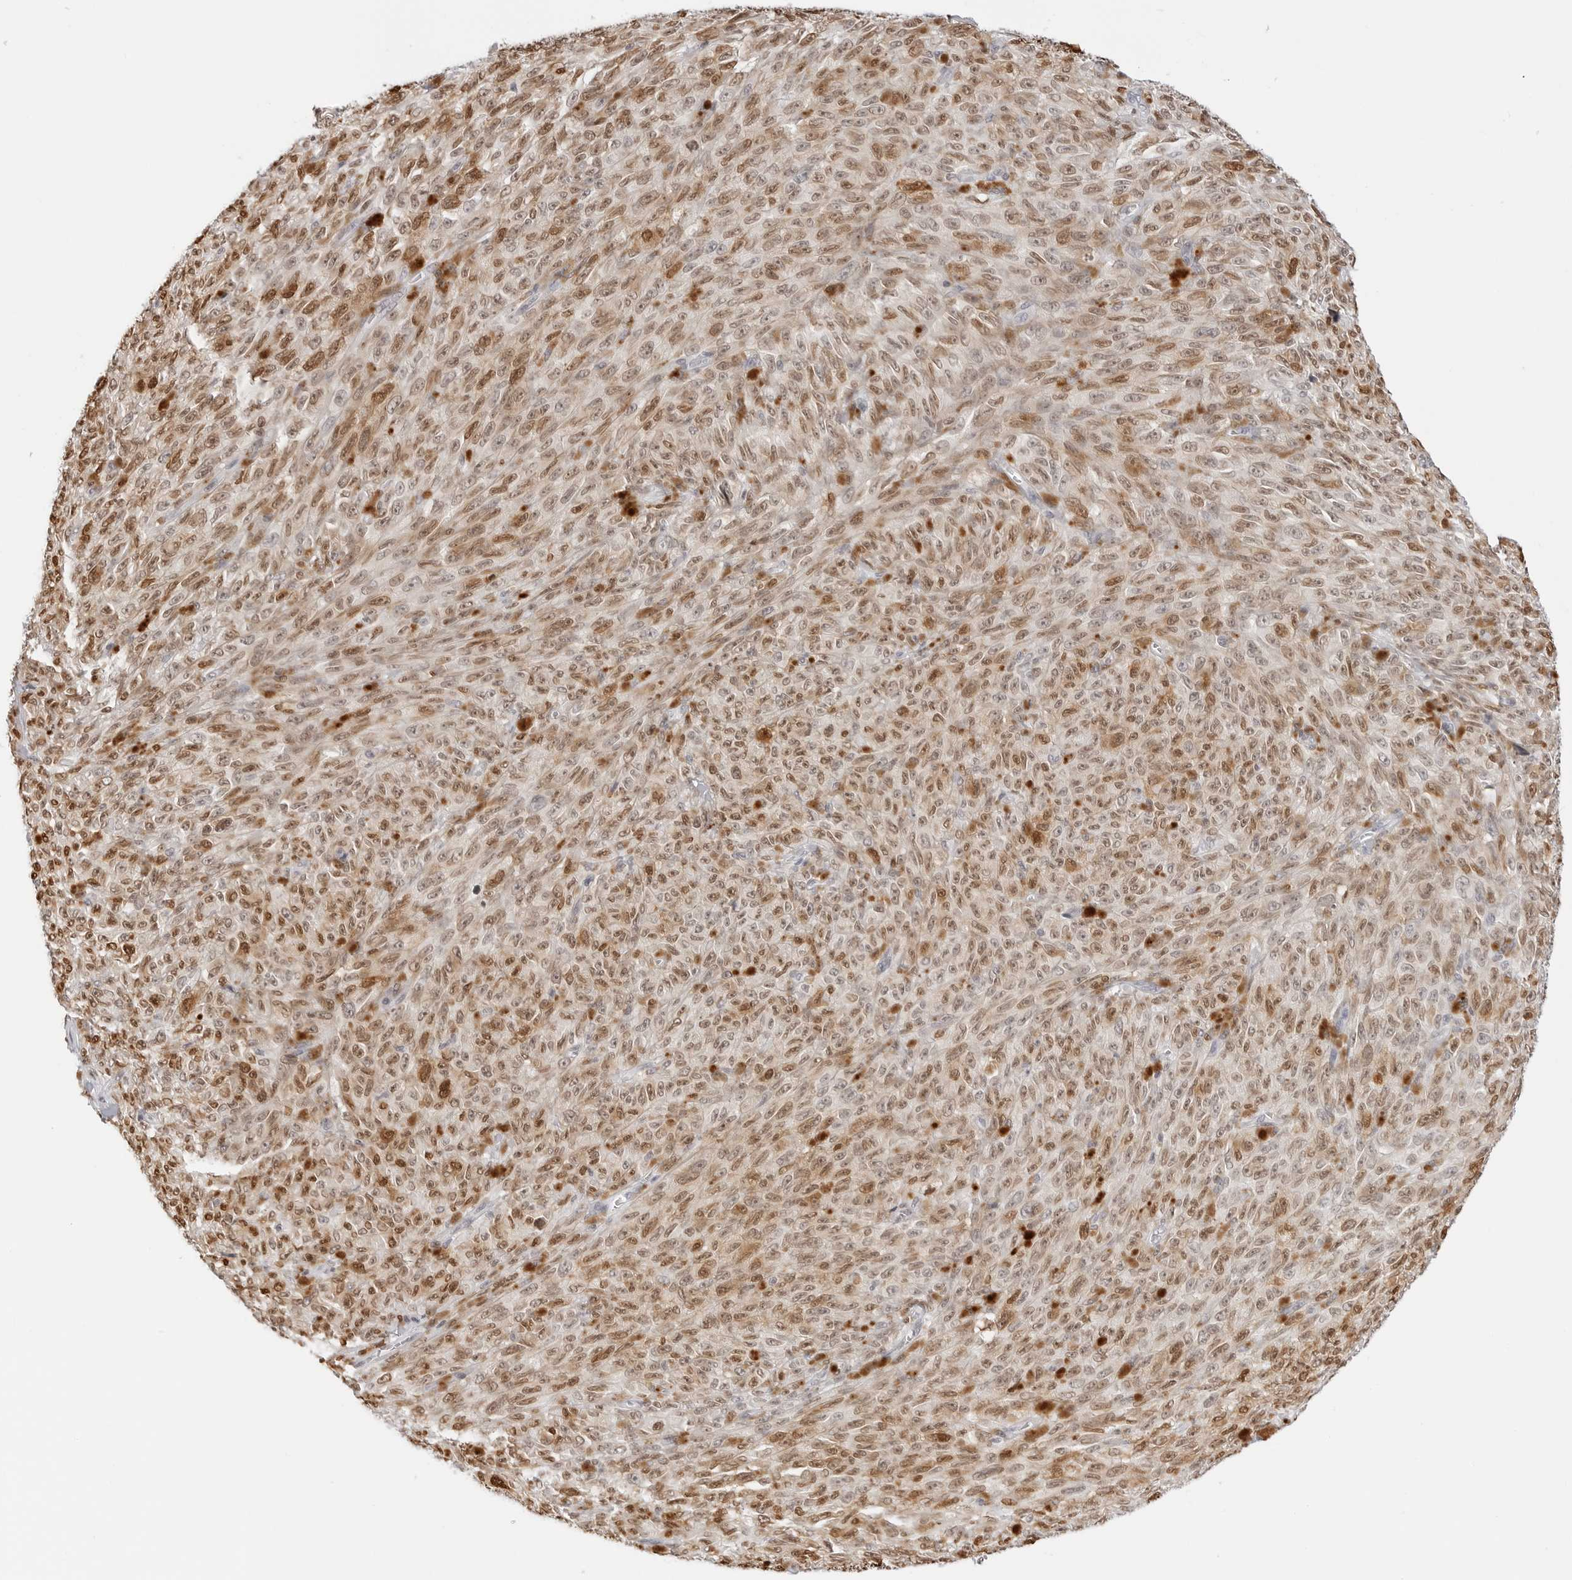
{"staining": {"intensity": "moderate", "quantity": ">75%", "location": "cytoplasmic/membranous,nuclear"}, "tissue": "melanoma", "cell_type": "Tumor cells", "image_type": "cancer", "snomed": [{"axis": "morphology", "description": "Malignant melanoma, NOS"}, {"axis": "topography", "description": "Skin"}], "caption": "This photomicrograph demonstrates immunohistochemistry (IHC) staining of human melanoma, with medium moderate cytoplasmic/membranous and nuclear expression in approximately >75% of tumor cells.", "gene": "SPIDR", "patient": {"sex": "female", "age": 82}}